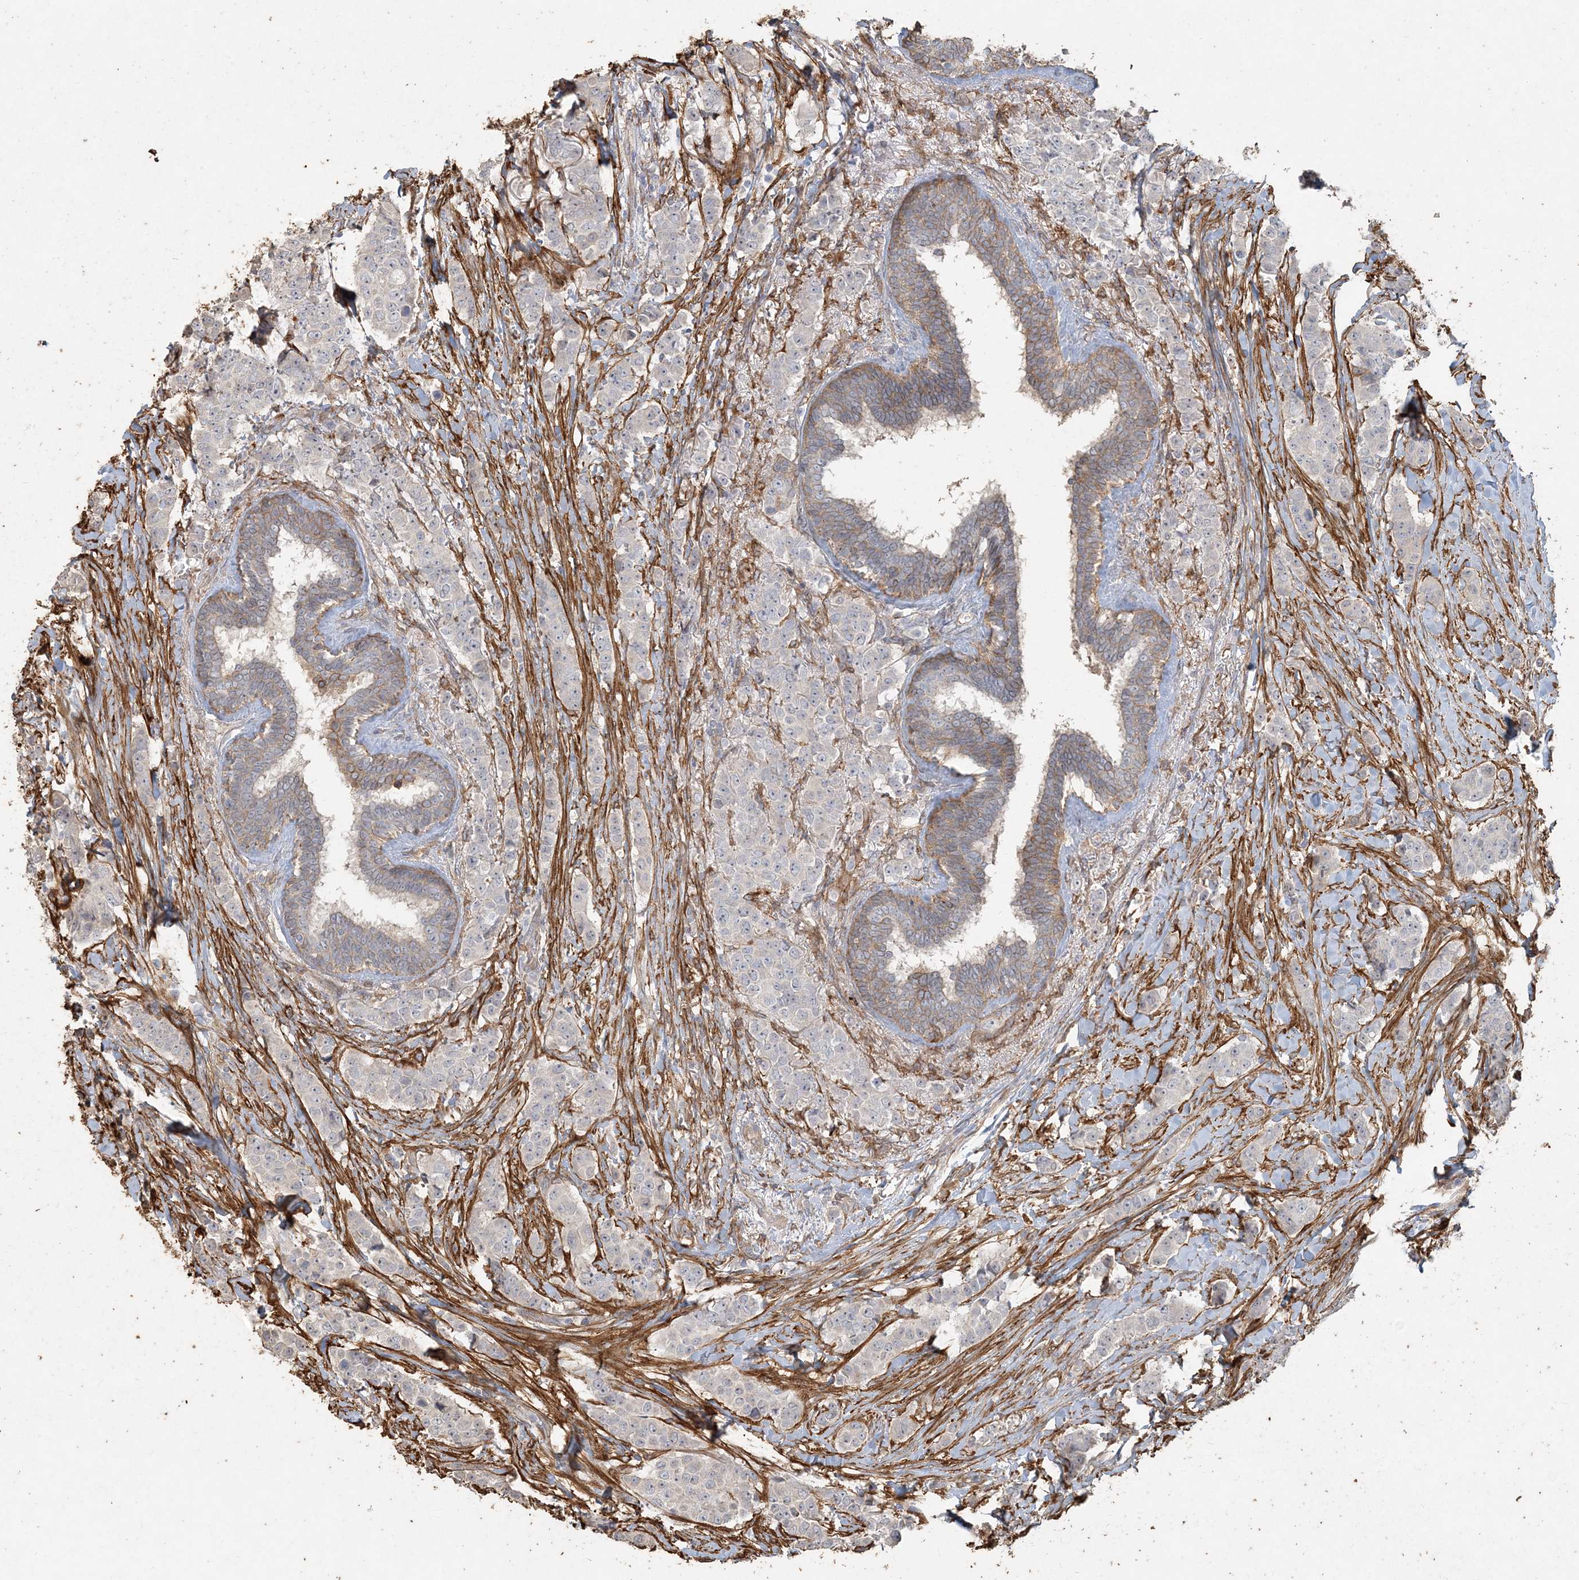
{"staining": {"intensity": "negative", "quantity": "none", "location": "none"}, "tissue": "breast cancer", "cell_type": "Tumor cells", "image_type": "cancer", "snomed": [{"axis": "morphology", "description": "Duct carcinoma"}, {"axis": "topography", "description": "Breast"}], "caption": "Tumor cells show no significant protein staining in breast cancer (invasive ductal carcinoma). (IHC, brightfield microscopy, high magnification).", "gene": "RNF145", "patient": {"sex": "female", "age": 40}}